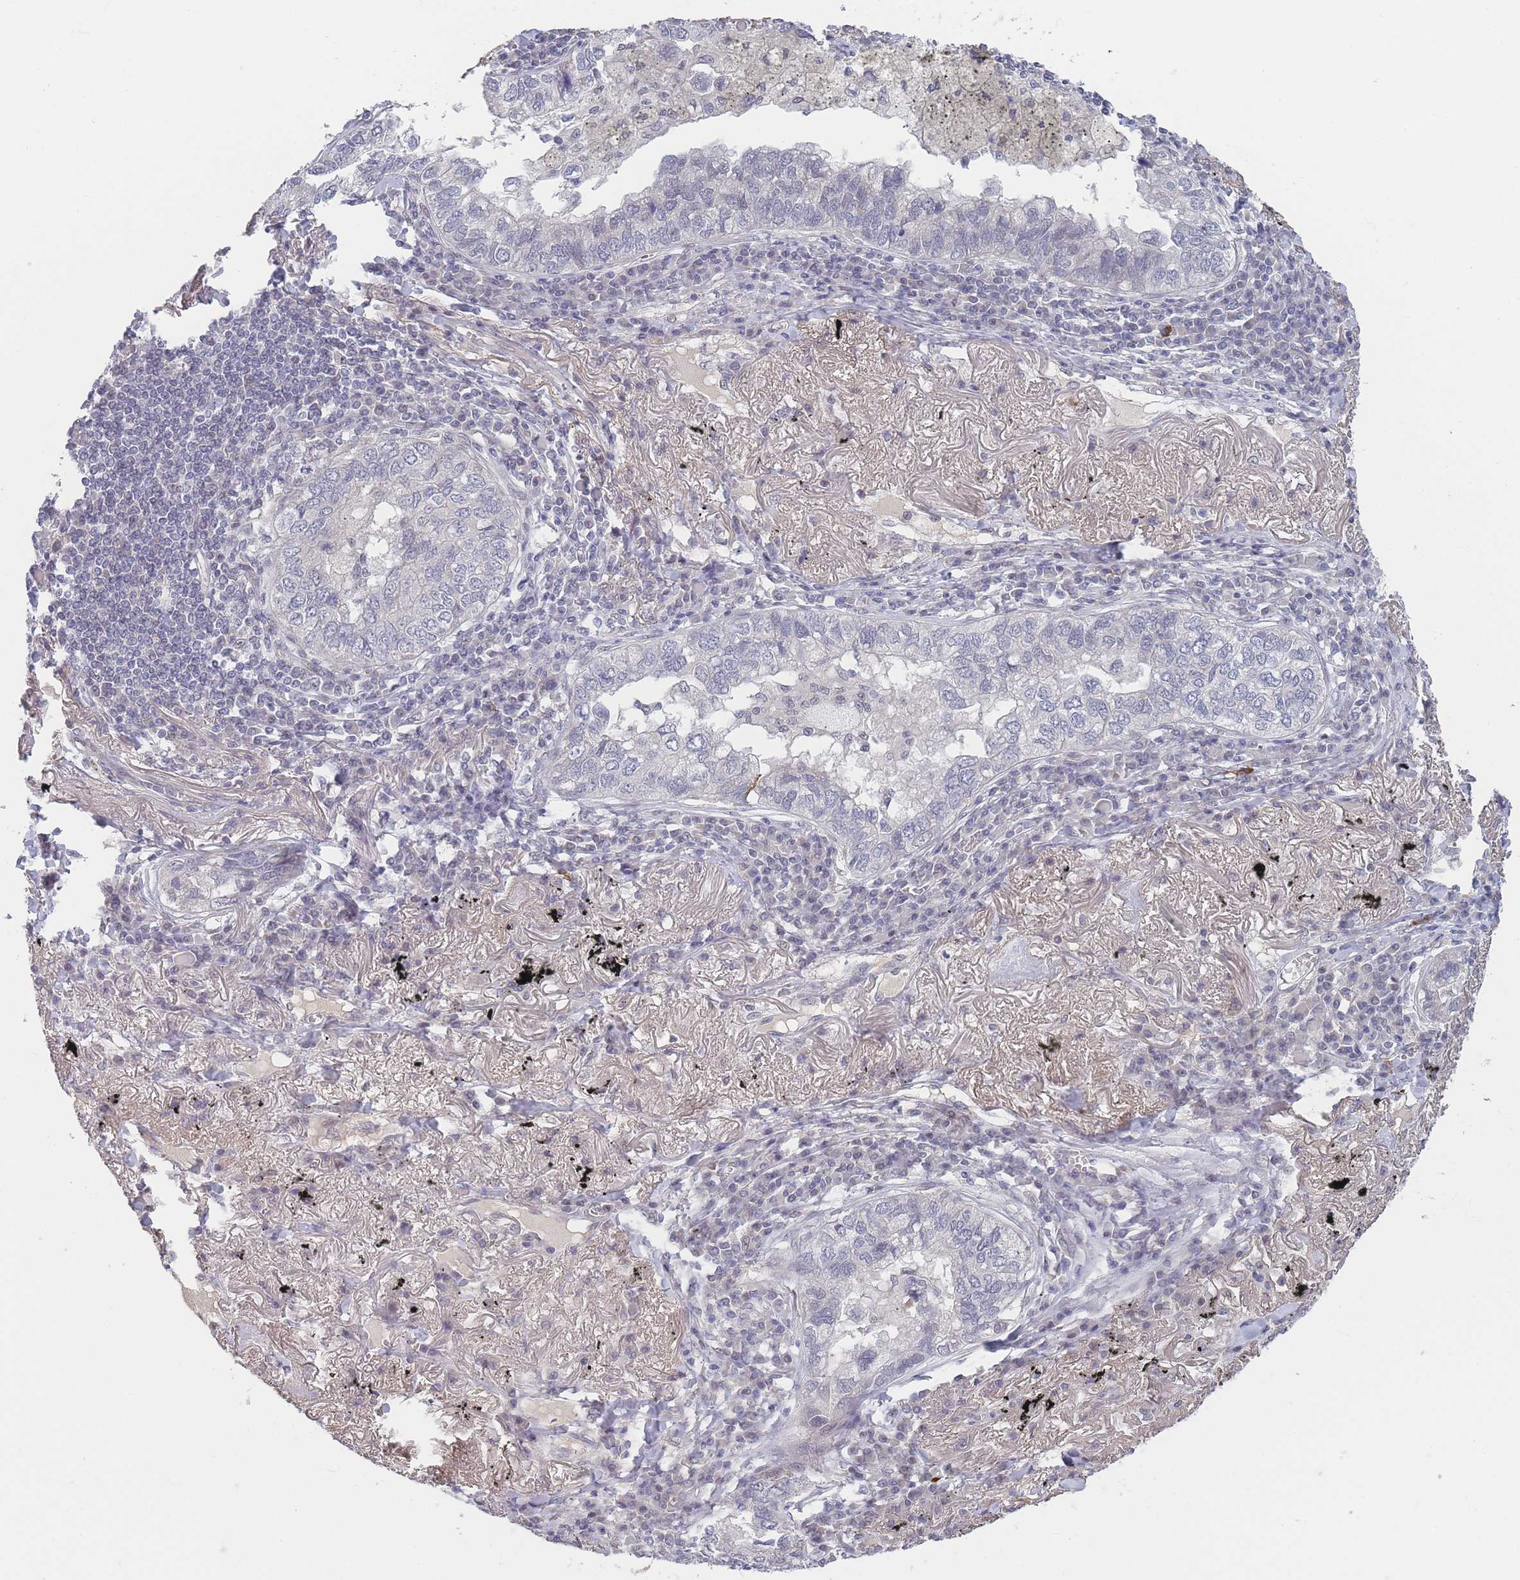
{"staining": {"intensity": "negative", "quantity": "none", "location": "none"}, "tissue": "lung cancer", "cell_type": "Tumor cells", "image_type": "cancer", "snomed": [{"axis": "morphology", "description": "Adenocarcinoma, NOS"}, {"axis": "topography", "description": "Lung"}], "caption": "IHC image of lung cancer (adenocarcinoma) stained for a protein (brown), which shows no positivity in tumor cells. The staining was performed using DAB (3,3'-diaminobenzidine) to visualize the protein expression in brown, while the nuclei were stained in blue with hematoxylin (Magnification: 20x).", "gene": "ANKRD10", "patient": {"sex": "male", "age": 65}}